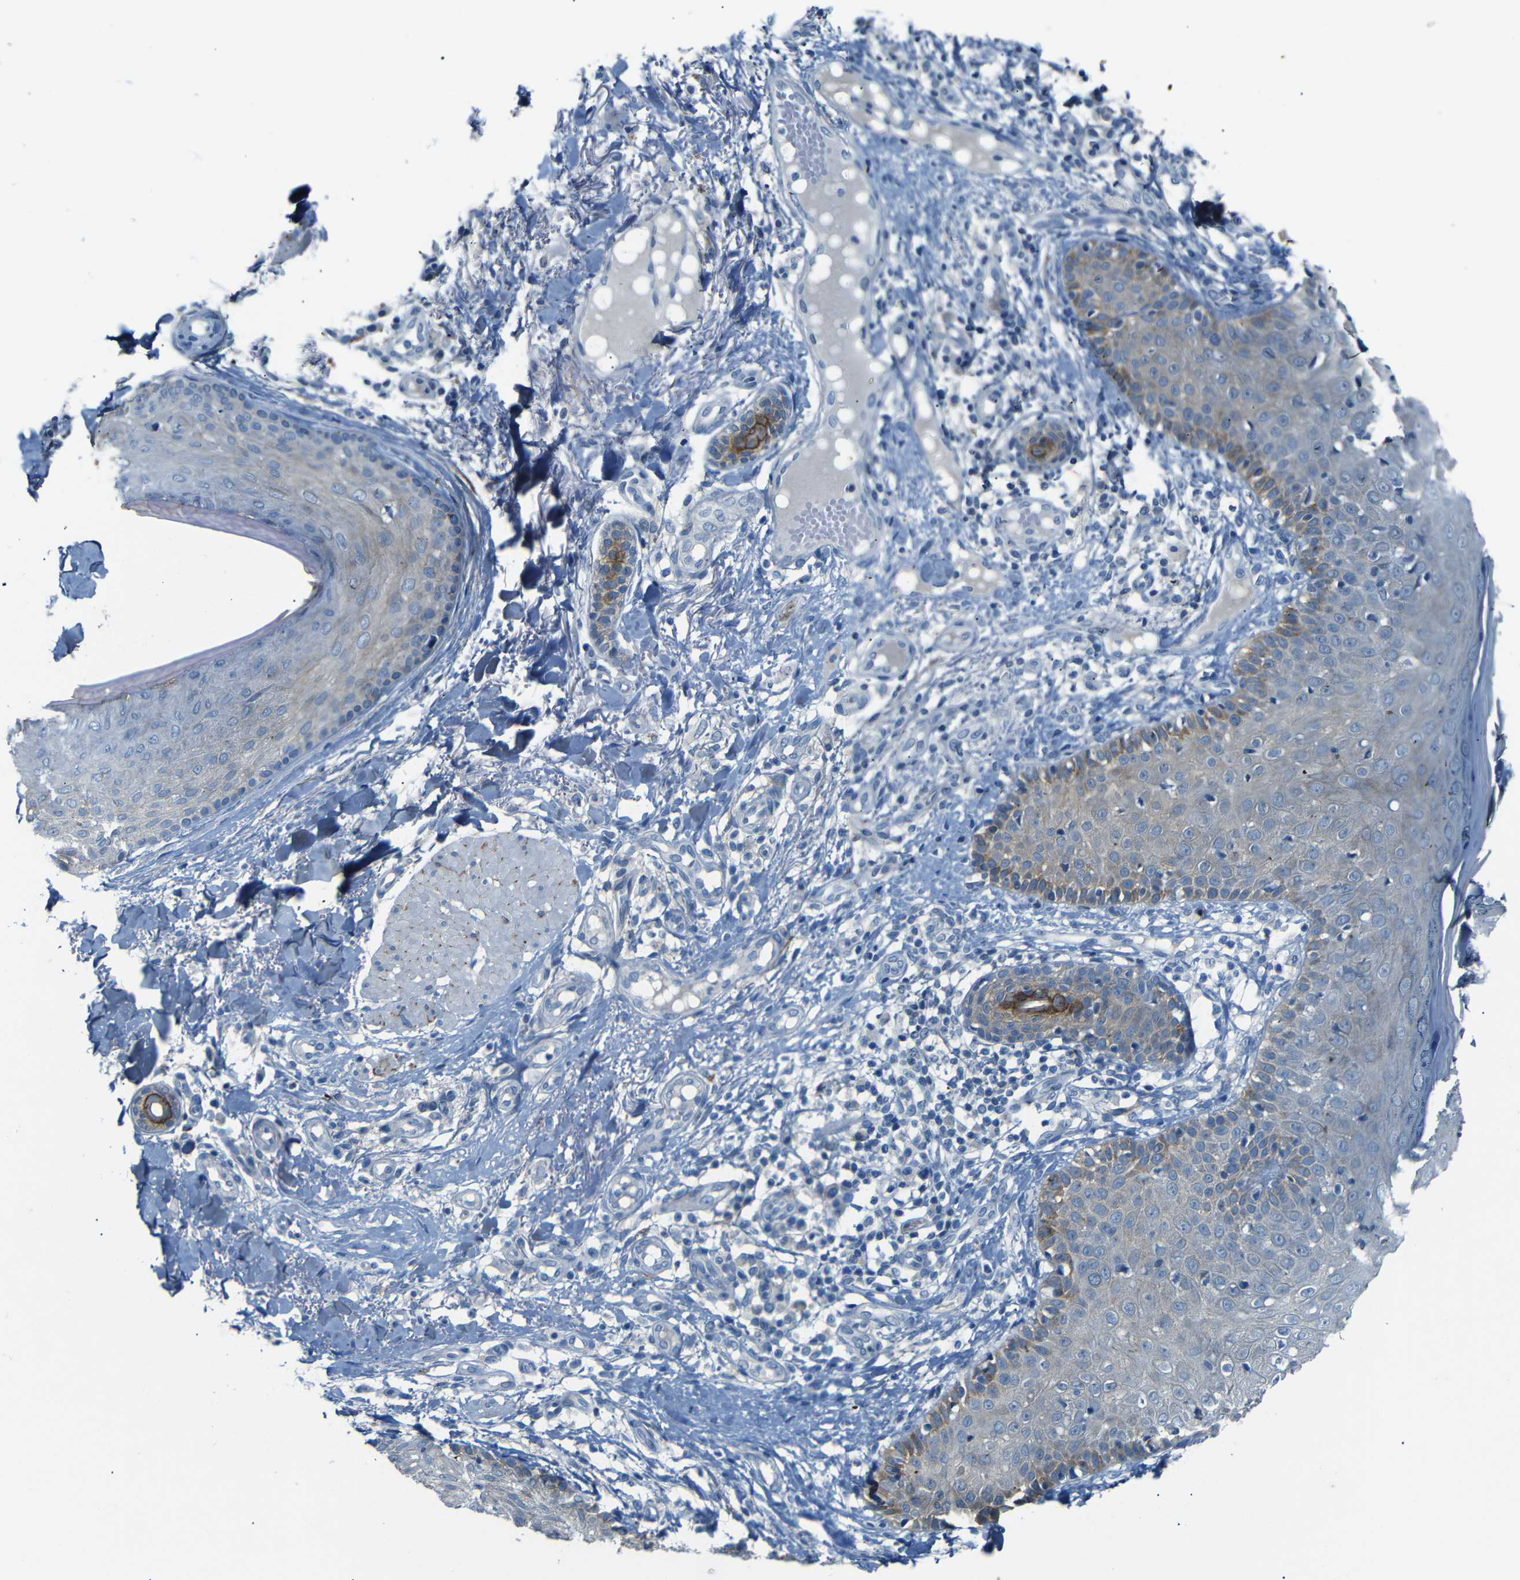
{"staining": {"intensity": "negative", "quantity": "none", "location": "none"}, "tissue": "skin cancer", "cell_type": "Tumor cells", "image_type": "cancer", "snomed": [{"axis": "morphology", "description": "Normal tissue, NOS"}, {"axis": "morphology", "description": "Basal cell carcinoma"}, {"axis": "topography", "description": "Skin"}], "caption": "Immunohistochemistry of human skin cancer (basal cell carcinoma) displays no positivity in tumor cells. (Brightfield microscopy of DAB IHC at high magnification).", "gene": "ANK3", "patient": {"sex": "male", "age": 52}}